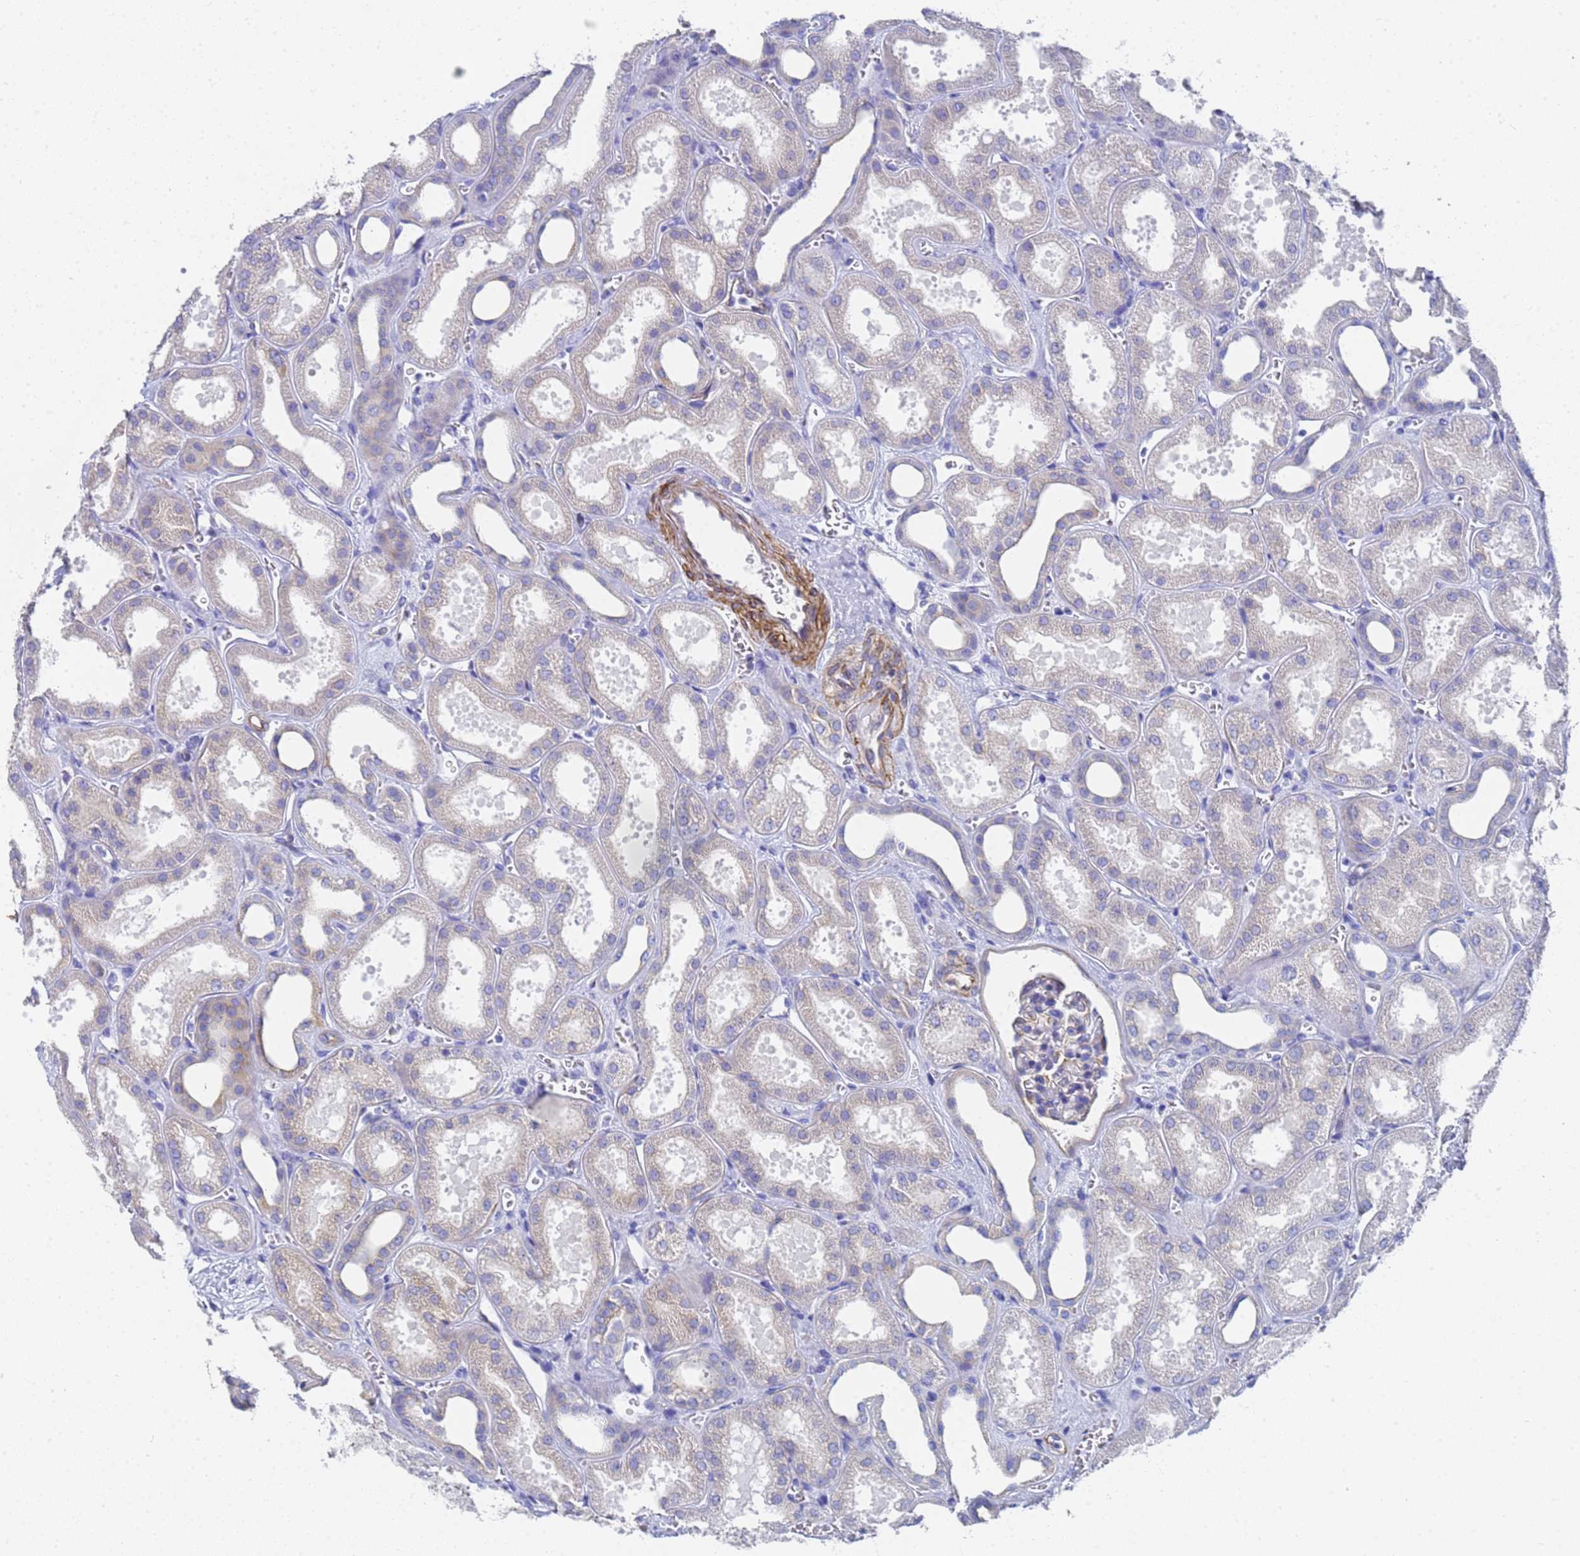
{"staining": {"intensity": "negative", "quantity": "none", "location": "none"}, "tissue": "kidney", "cell_type": "Cells in glomeruli", "image_type": "normal", "snomed": [{"axis": "morphology", "description": "Normal tissue, NOS"}, {"axis": "morphology", "description": "Adenocarcinoma, NOS"}, {"axis": "topography", "description": "Kidney"}], "caption": "IHC photomicrograph of normal kidney stained for a protein (brown), which displays no staining in cells in glomeruli. (DAB (3,3'-diaminobenzidine) immunohistochemistry with hematoxylin counter stain).", "gene": "ENSG00000198211", "patient": {"sex": "female", "age": 68}}